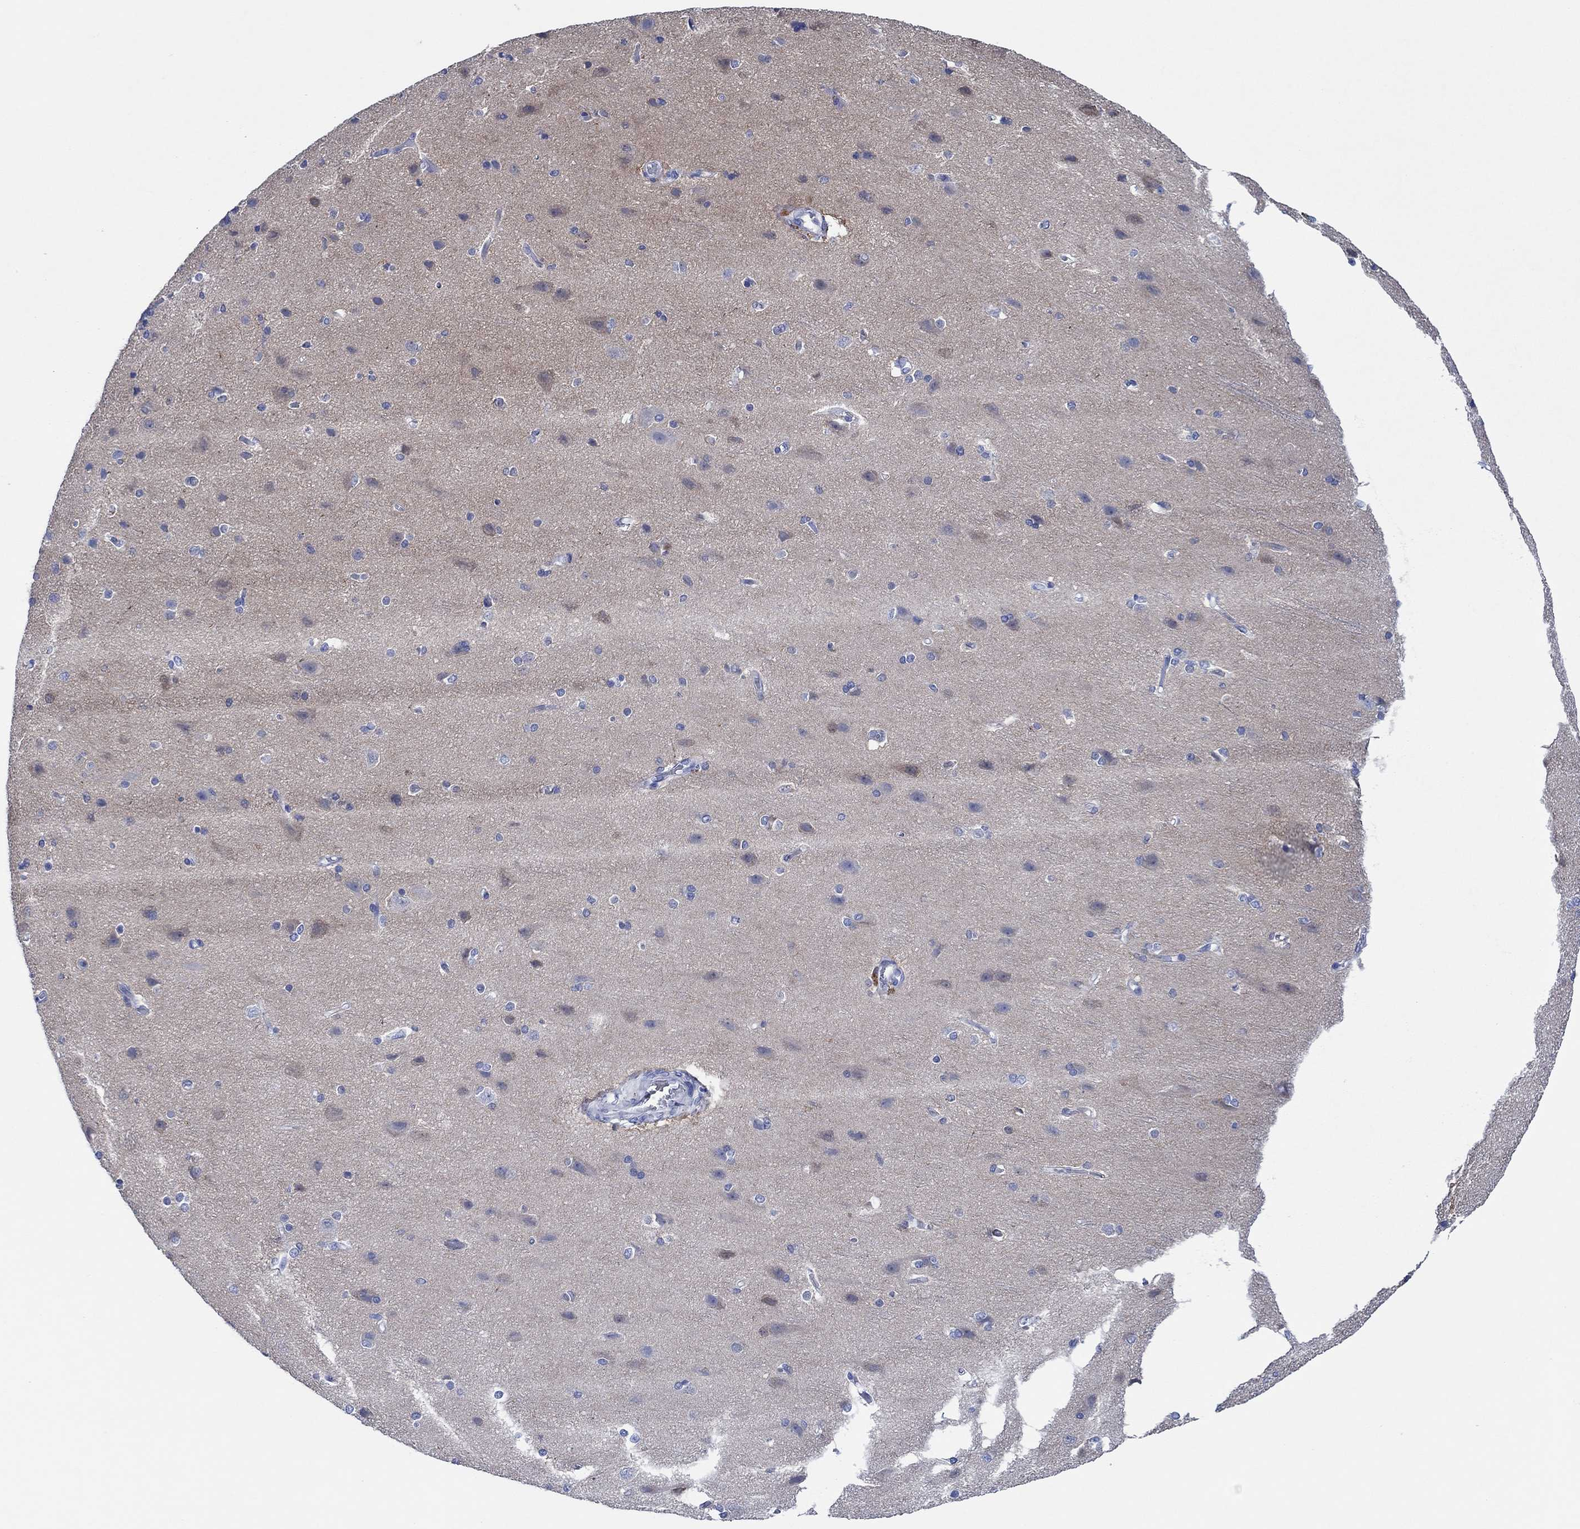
{"staining": {"intensity": "negative", "quantity": "none", "location": "none"}, "tissue": "cerebral cortex", "cell_type": "Endothelial cells", "image_type": "normal", "snomed": [{"axis": "morphology", "description": "Normal tissue, NOS"}, {"axis": "topography", "description": "Cerebral cortex"}], "caption": "Histopathology image shows no significant protein expression in endothelial cells of unremarkable cerebral cortex.", "gene": "CPNE6", "patient": {"sex": "male", "age": 37}}